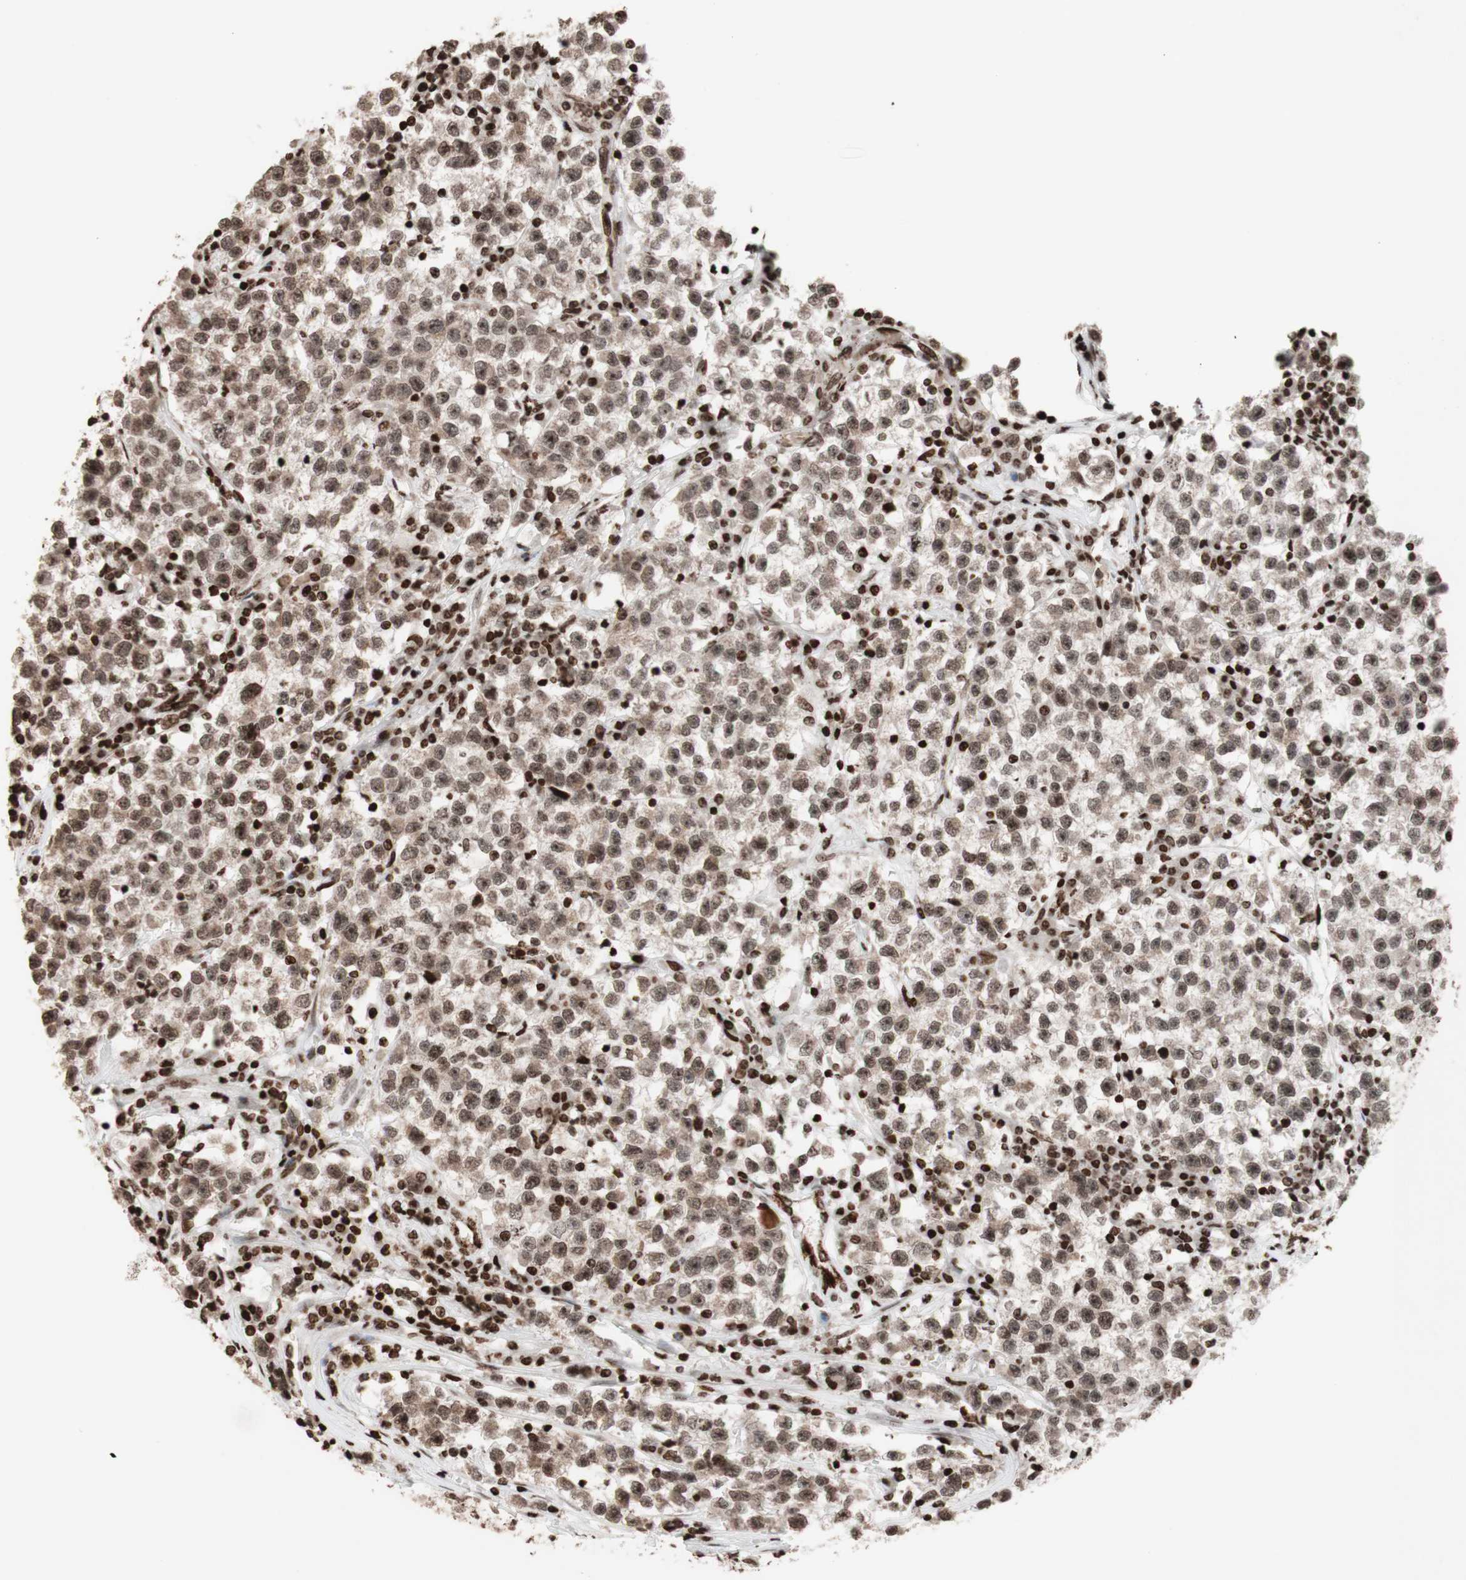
{"staining": {"intensity": "weak", "quantity": "25%-75%", "location": "nuclear"}, "tissue": "testis cancer", "cell_type": "Tumor cells", "image_type": "cancer", "snomed": [{"axis": "morphology", "description": "Seminoma, NOS"}, {"axis": "topography", "description": "Testis"}], "caption": "Immunohistochemistry photomicrograph of seminoma (testis) stained for a protein (brown), which demonstrates low levels of weak nuclear staining in approximately 25%-75% of tumor cells.", "gene": "NCAPD2", "patient": {"sex": "male", "age": 22}}